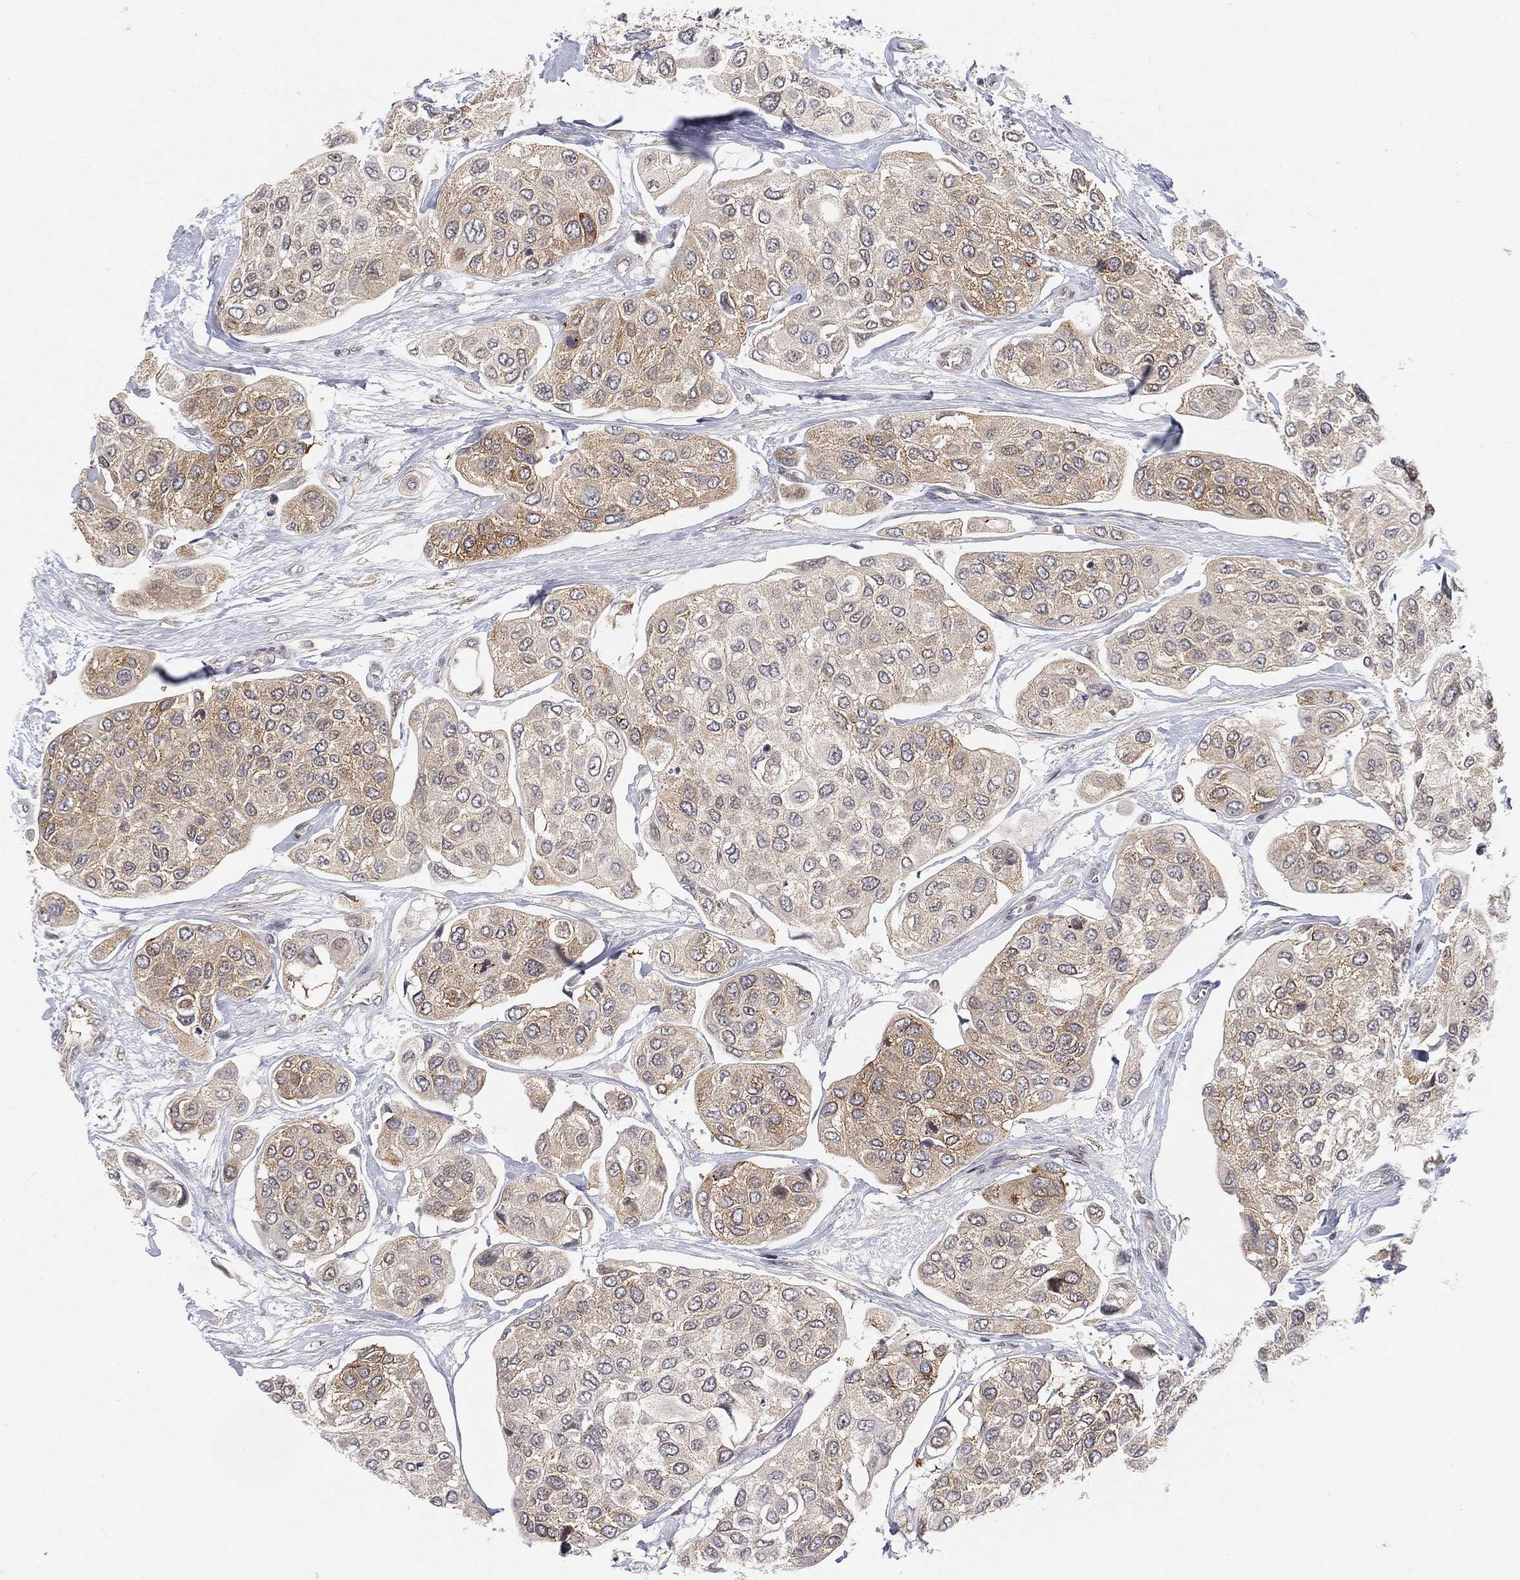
{"staining": {"intensity": "moderate", "quantity": "<25%", "location": "cytoplasmic/membranous"}, "tissue": "urothelial cancer", "cell_type": "Tumor cells", "image_type": "cancer", "snomed": [{"axis": "morphology", "description": "Urothelial carcinoma, High grade"}, {"axis": "topography", "description": "Urinary bladder"}], "caption": "IHC (DAB (3,3'-diaminobenzidine)) staining of human high-grade urothelial carcinoma exhibits moderate cytoplasmic/membranous protein positivity in approximately <25% of tumor cells.", "gene": "TMTC4", "patient": {"sex": "male", "age": 77}}